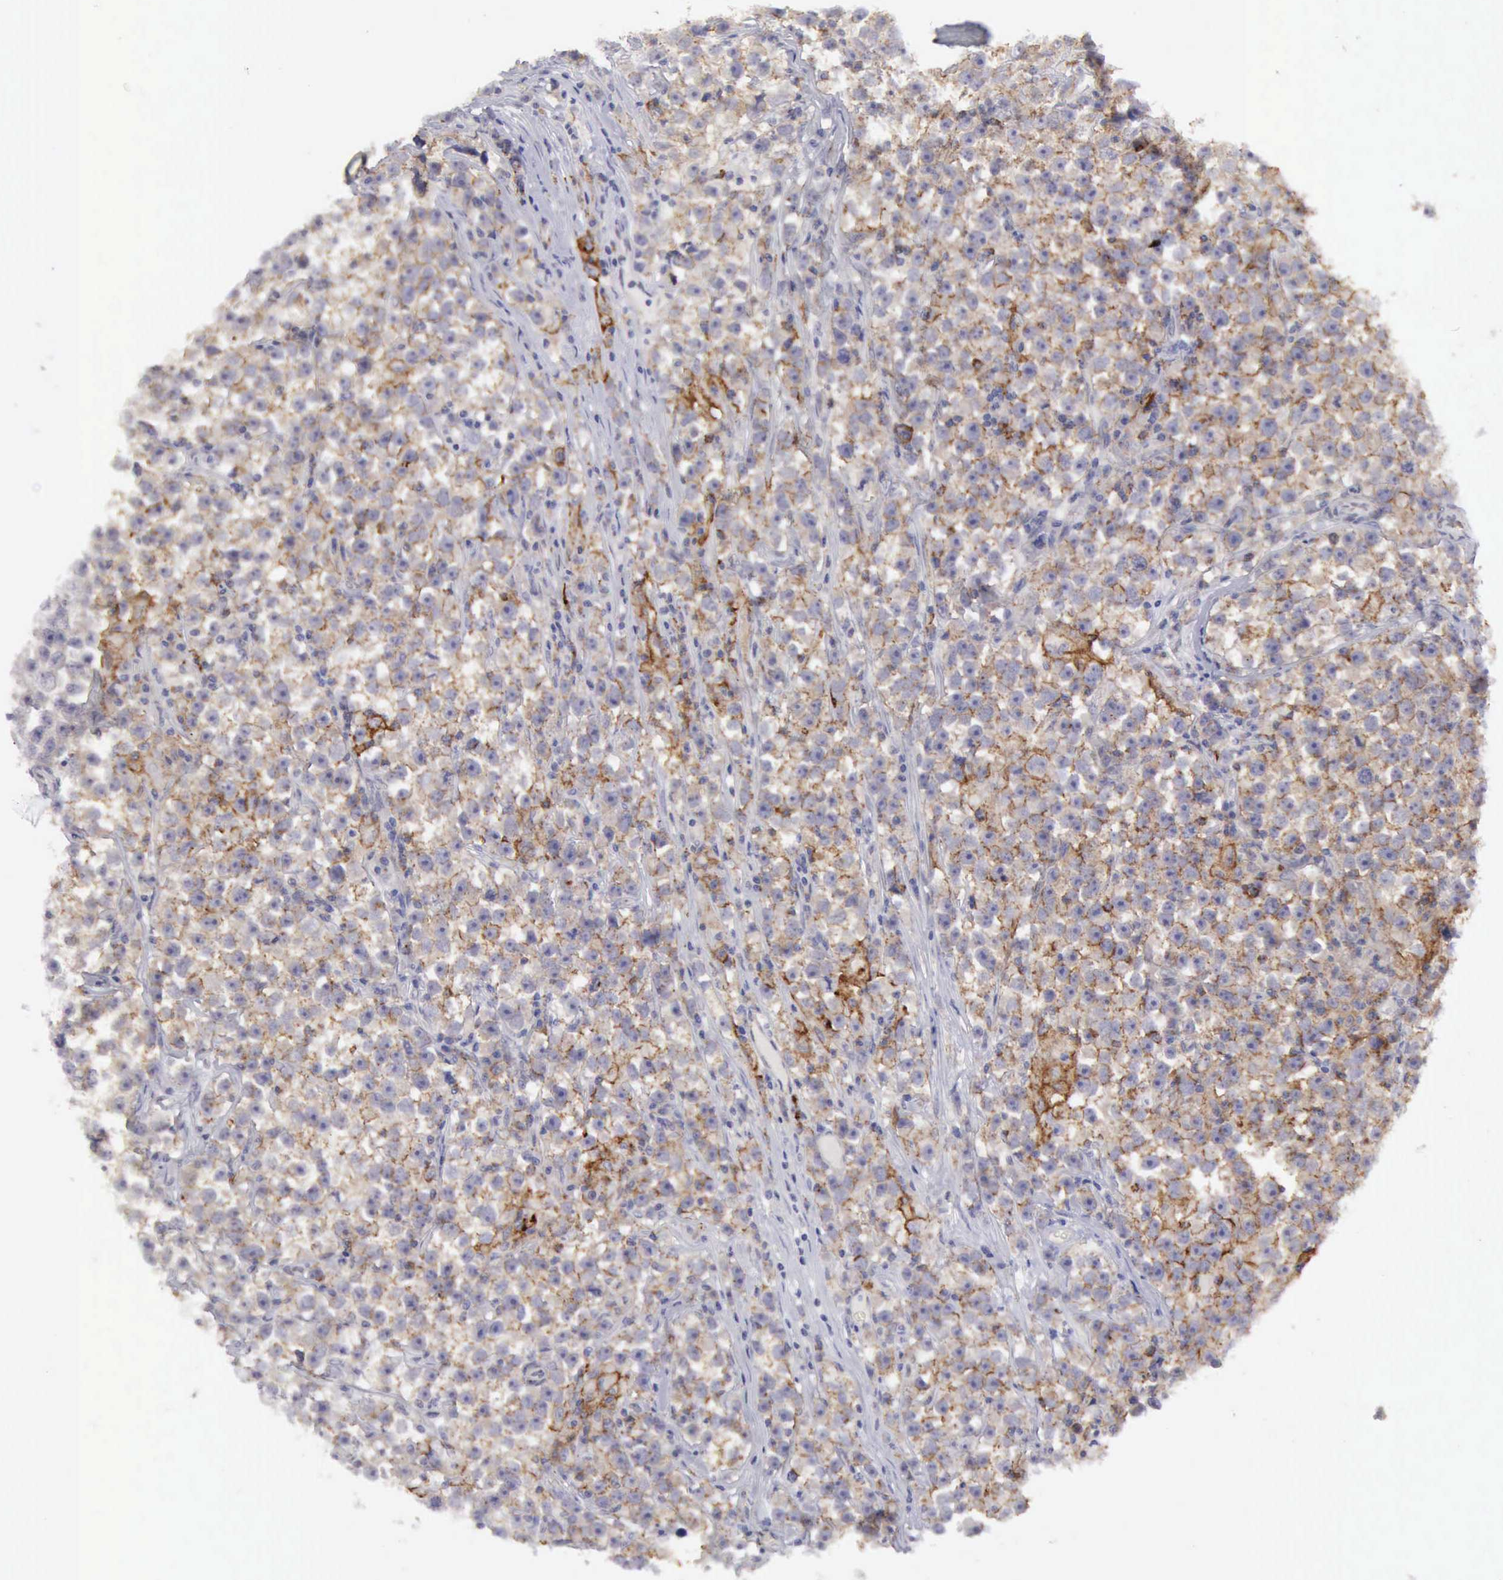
{"staining": {"intensity": "negative", "quantity": "none", "location": "none"}, "tissue": "testis cancer", "cell_type": "Tumor cells", "image_type": "cancer", "snomed": [{"axis": "morphology", "description": "Seminoma, NOS"}, {"axis": "topography", "description": "Testis"}], "caption": "Tumor cells show no significant positivity in testis cancer. (Stains: DAB (3,3'-diaminobenzidine) IHC with hematoxylin counter stain, Microscopy: brightfield microscopy at high magnification).", "gene": "TFRC", "patient": {"sex": "male", "age": 33}}